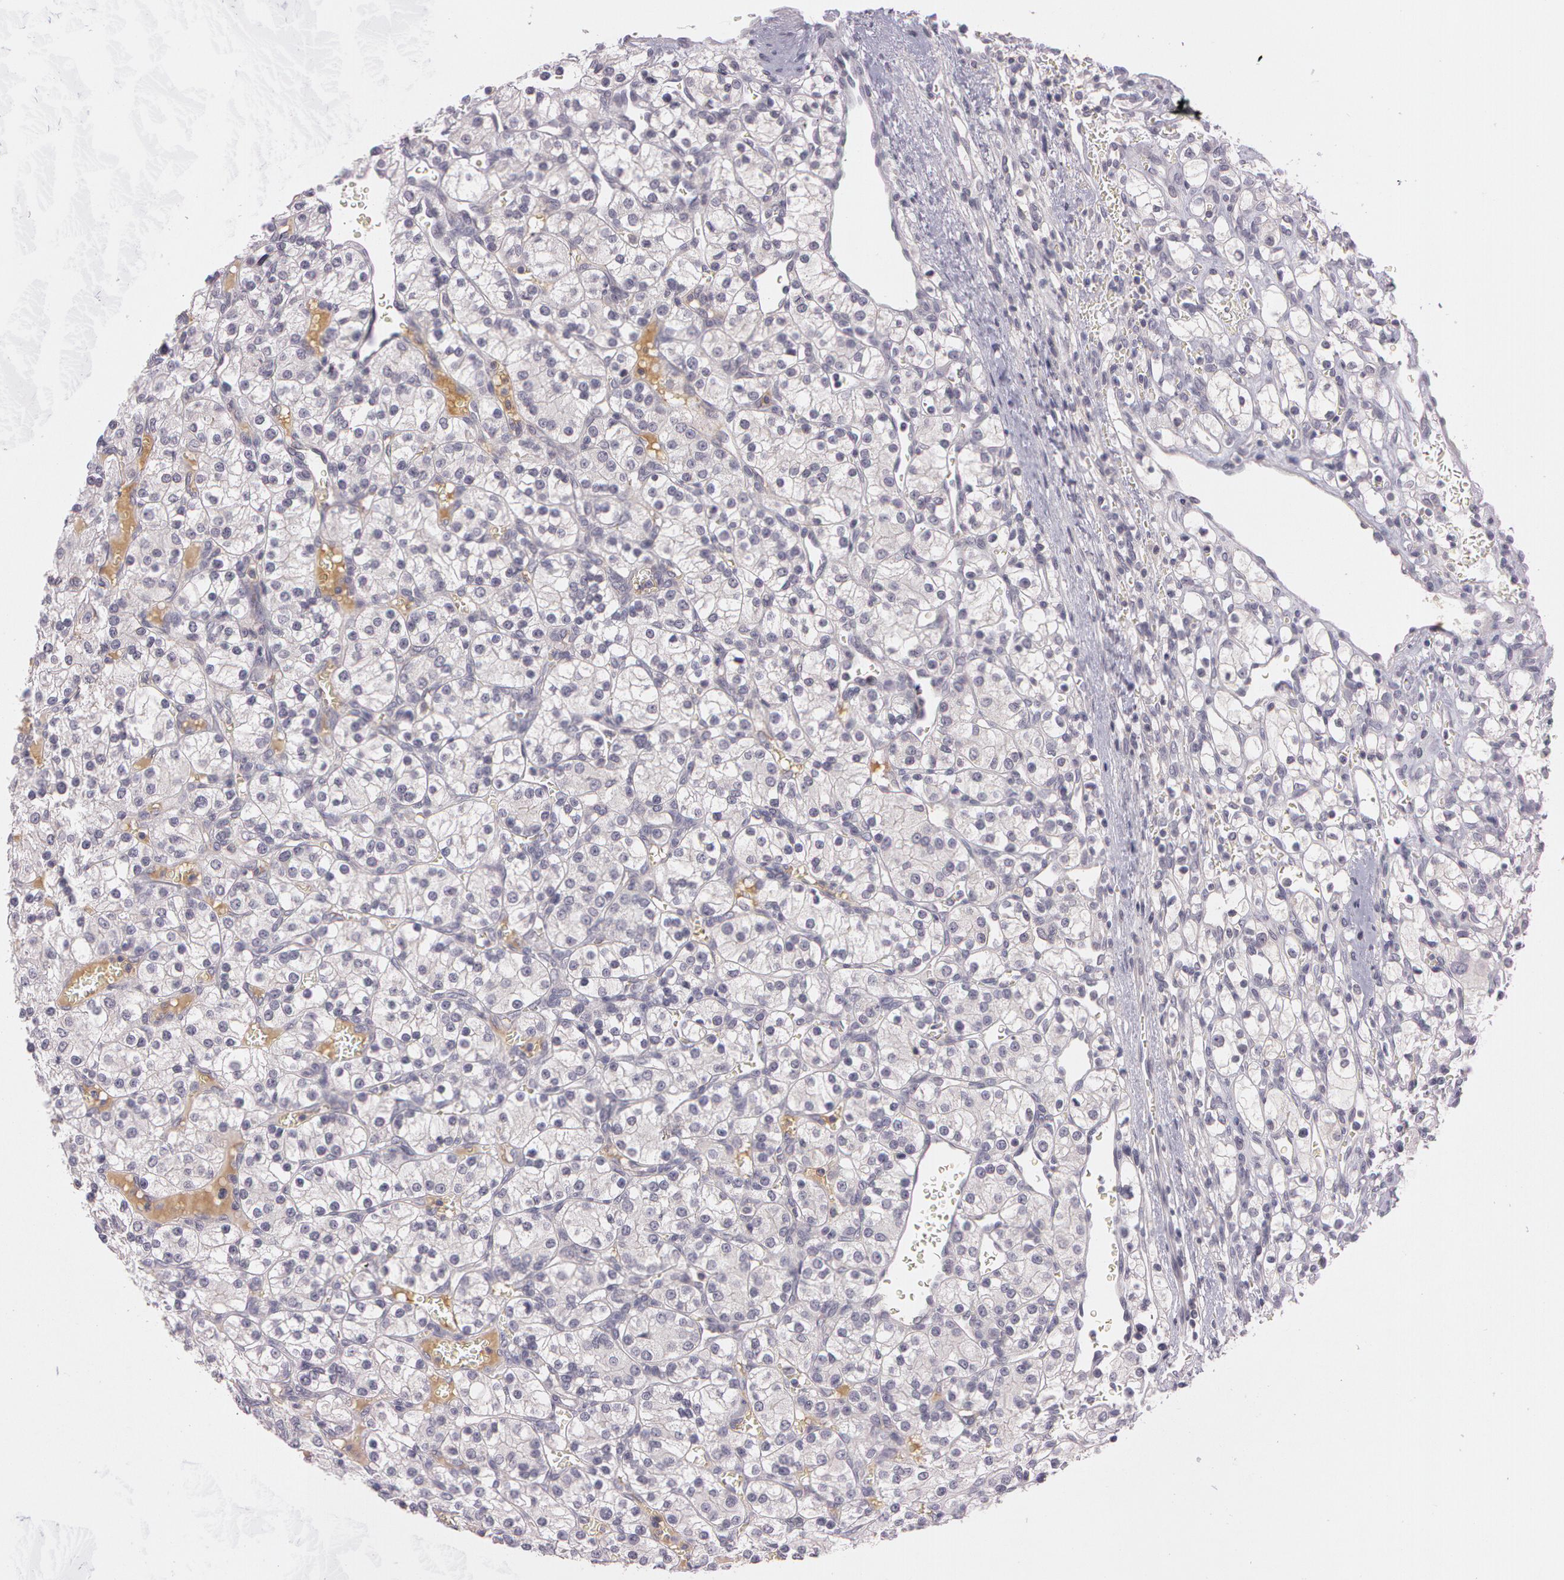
{"staining": {"intensity": "negative", "quantity": "none", "location": "none"}, "tissue": "renal cancer", "cell_type": "Tumor cells", "image_type": "cancer", "snomed": [{"axis": "morphology", "description": "Adenocarcinoma, NOS"}, {"axis": "topography", "description": "Kidney"}], "caption": "IHC histopathology image of neoplastic tissue: human renal cancer (adenocarcinoma) stained with DAB (3,3'-diaminobenzidine) reveals no significant protein staining in tumor cells. The staining is performed using DAB (3,3'-diaminobenzidine) brown chromogen with nuclei counter-stained in using hematoxylin.", "gene": "MXRA5", "patient": {"sex": "female", "age": 62}}